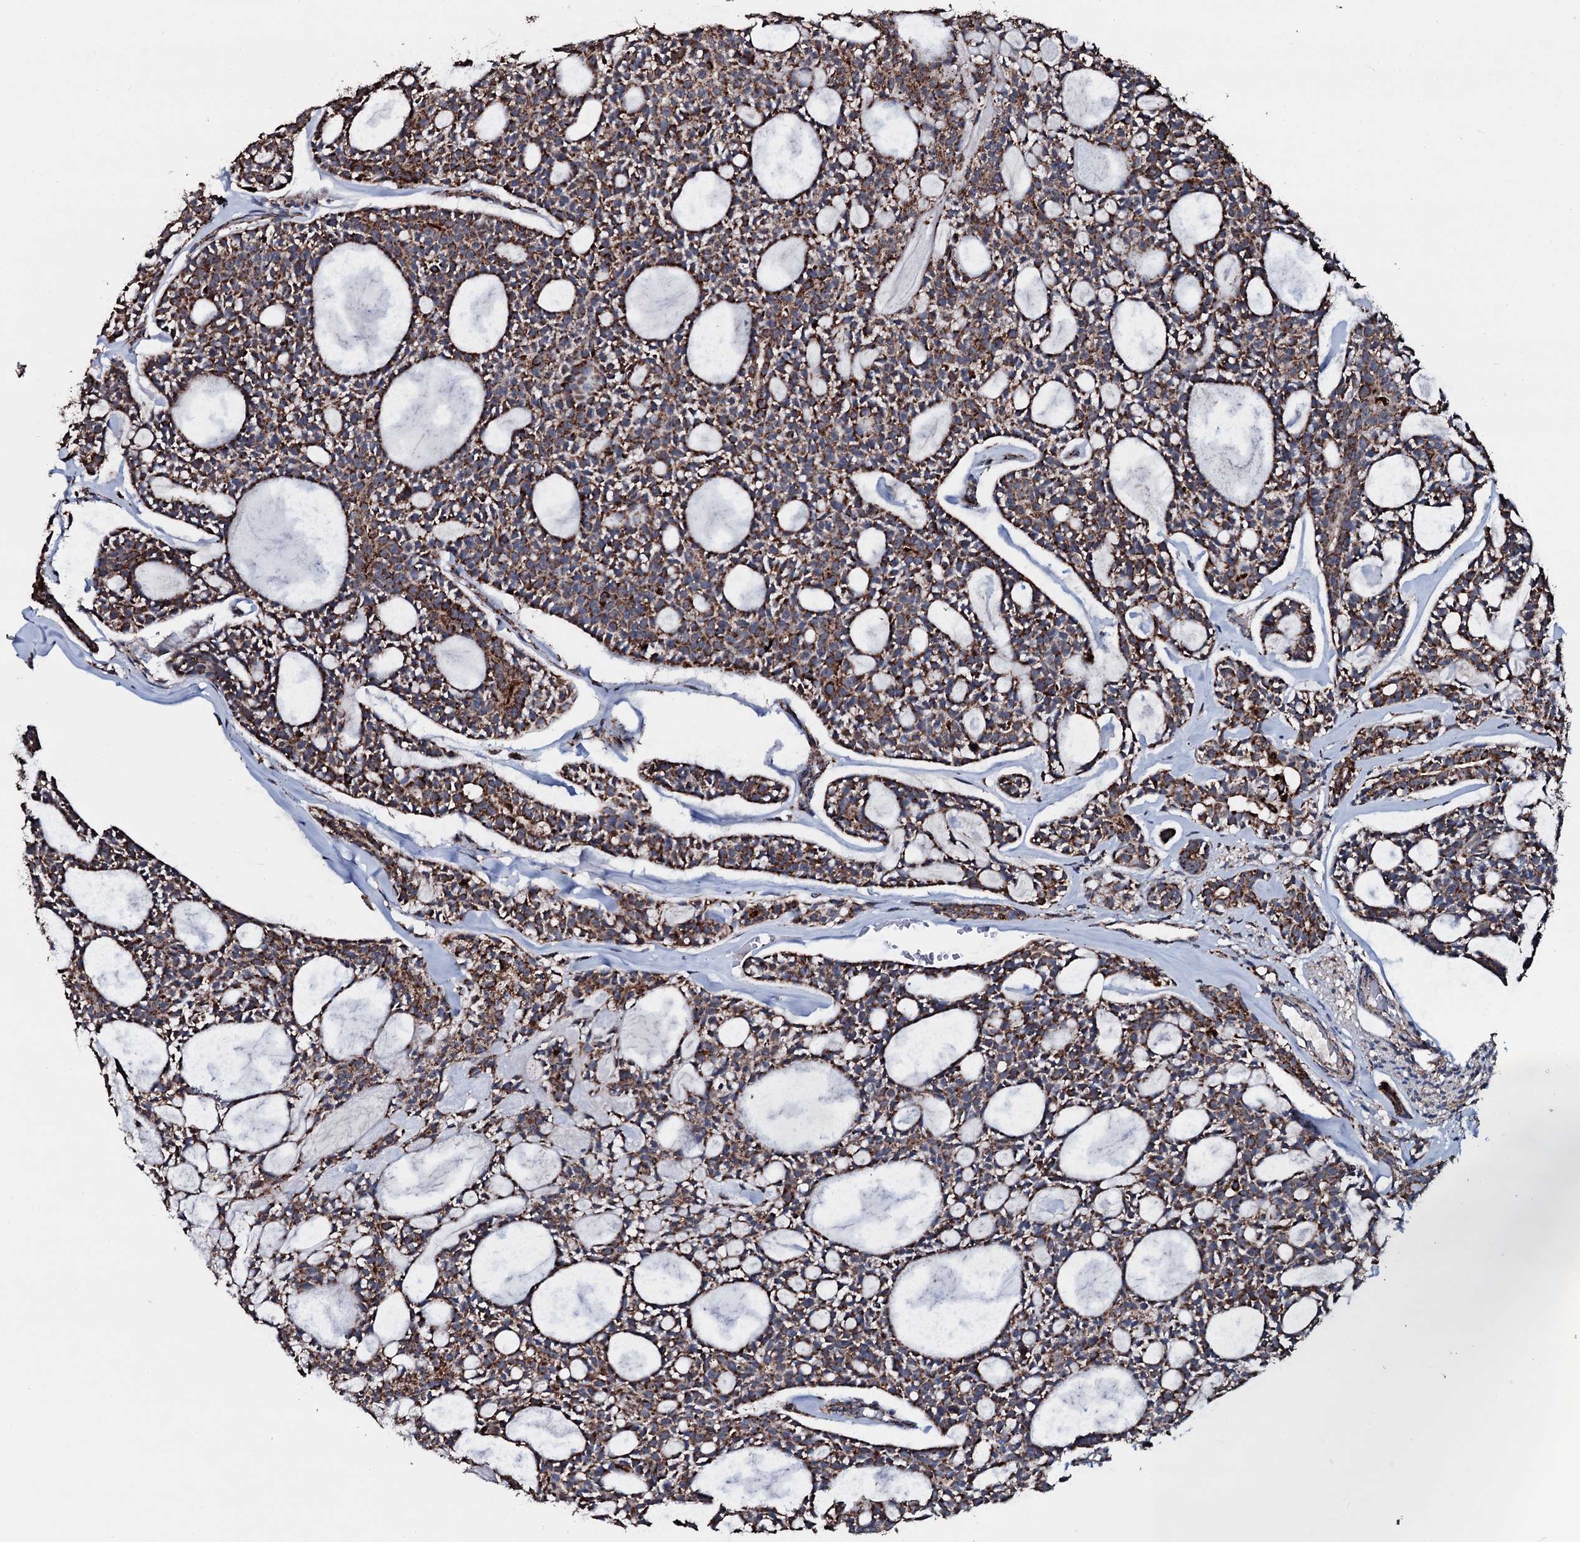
{"staining": {"intensity": "moderate", "quantity": ">75%", "location": "cytoplasmic/membranous"}, "tissue": "head and neck cancer", "cell_type": "Tumor cells", "image_type": "cancer", "snomed": [{"axis": "morphology", "description": "Adenocarcinoma, NOS"}, {"axis": "topography", "description": "Salivary gland"}, {"axis": "topography", "description": "Head-Neck"}], "caption": "High-magnification brightfield microscopy of head and neck adenocarcinoma stained with DAB (3,3'-diaminobenzidine) (brown) and counterstained with hematoxylin (blue). tumor cells exhibit moderate cytoplasmic/membranous staining is identified in approximately>75% of cells.", "gene": "DYNC2I2", "patient": {"sex": "male", "age": 55}}